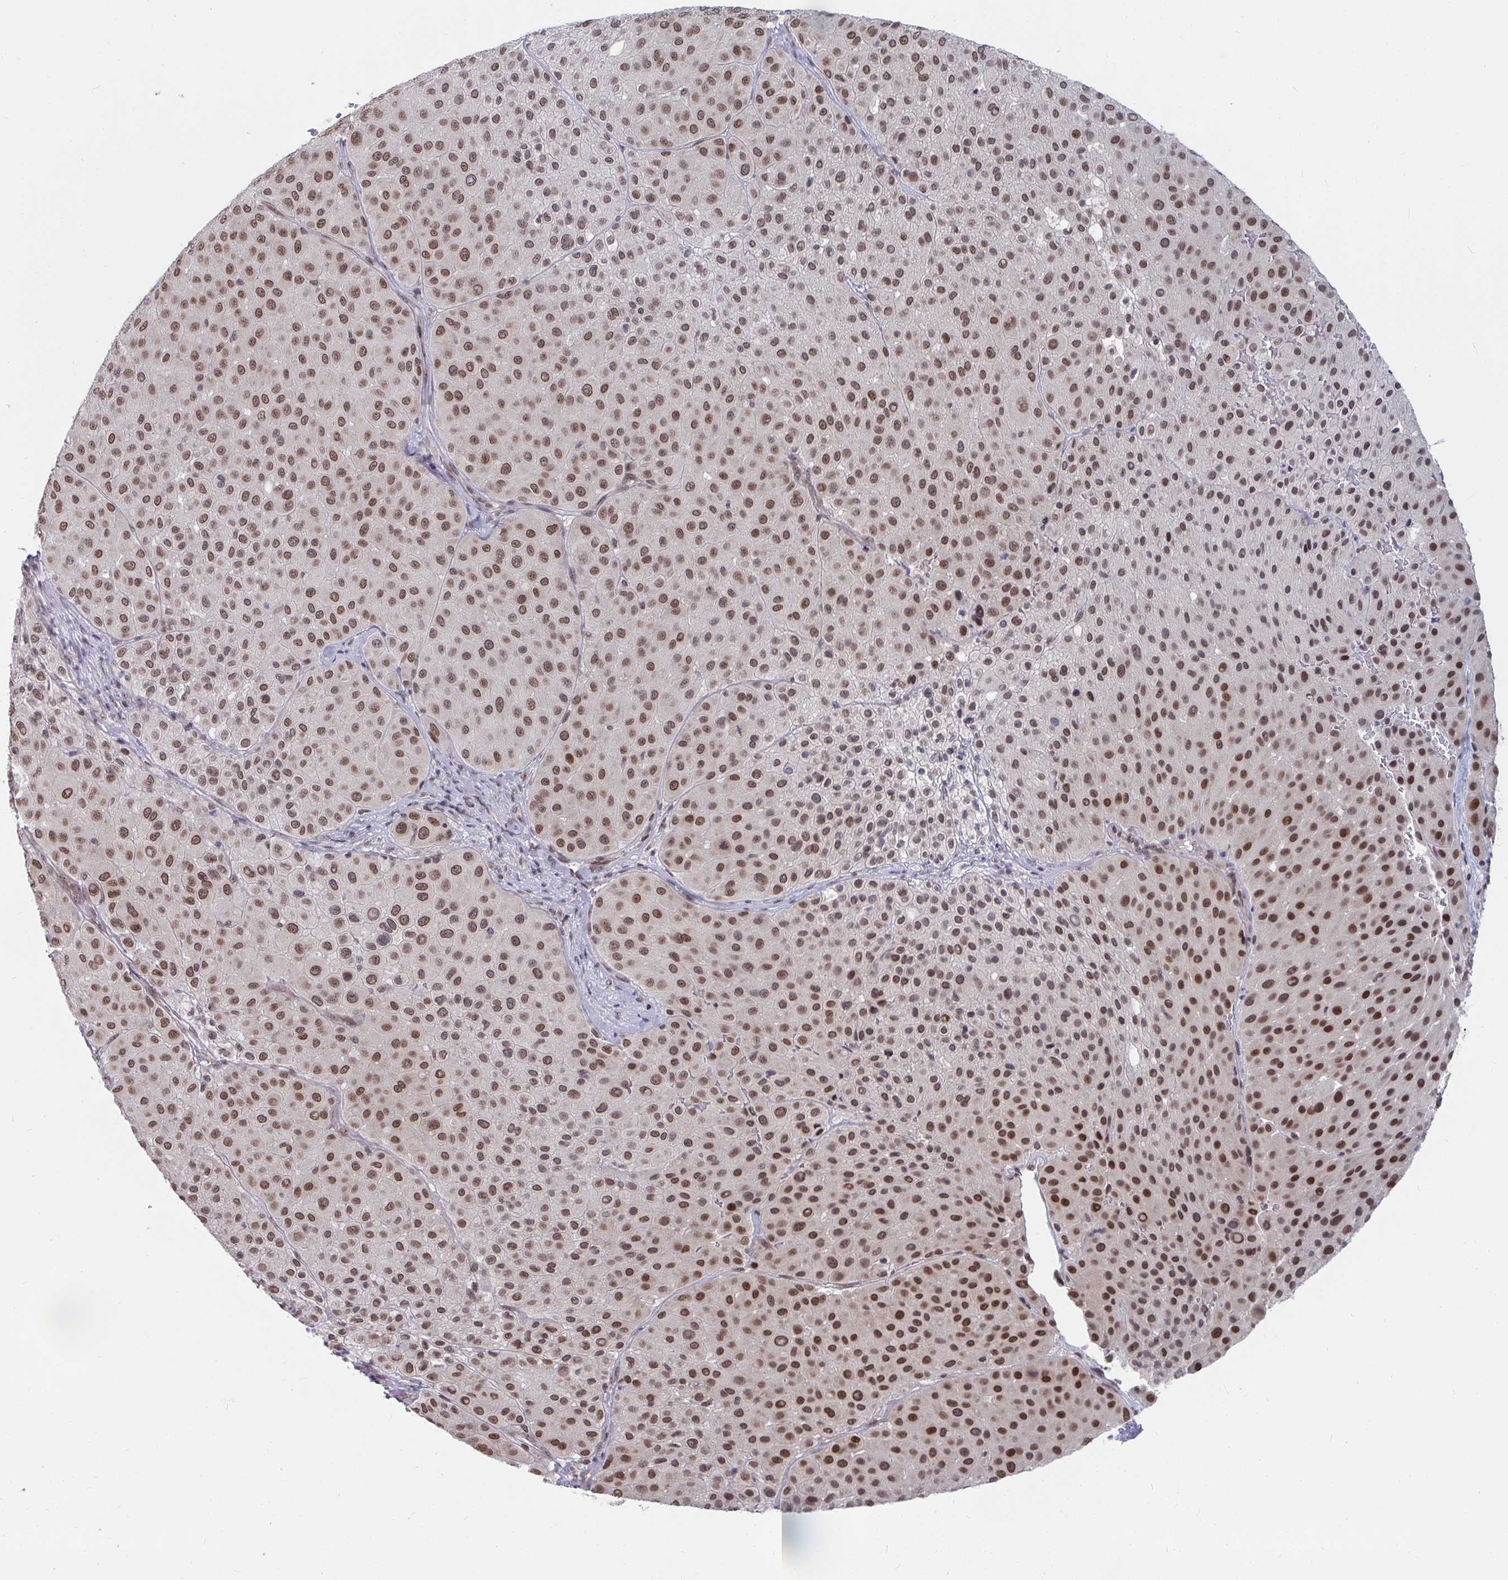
{"staining": {"intensity": "moderate", "quantity": ">75%", "location": "nuclear"}, "tissue": "melanoma", "cell_type": "Tumor cells", "image_type": "cancer", "snomed": [{"axis": "morphology", "description": "Malignant melanoma, Metastatic site"}, {"axis": "topography", "description": "Smooth muscle"}], "caption": "Malignant melanoma (metastatic site) was stained to show a protein in brown. There is medium levels of moderate nuclear positivity in about >75% of tumor cells.", "gene": "TRIP12", "patient": {"sex": "male", "age": 41}}